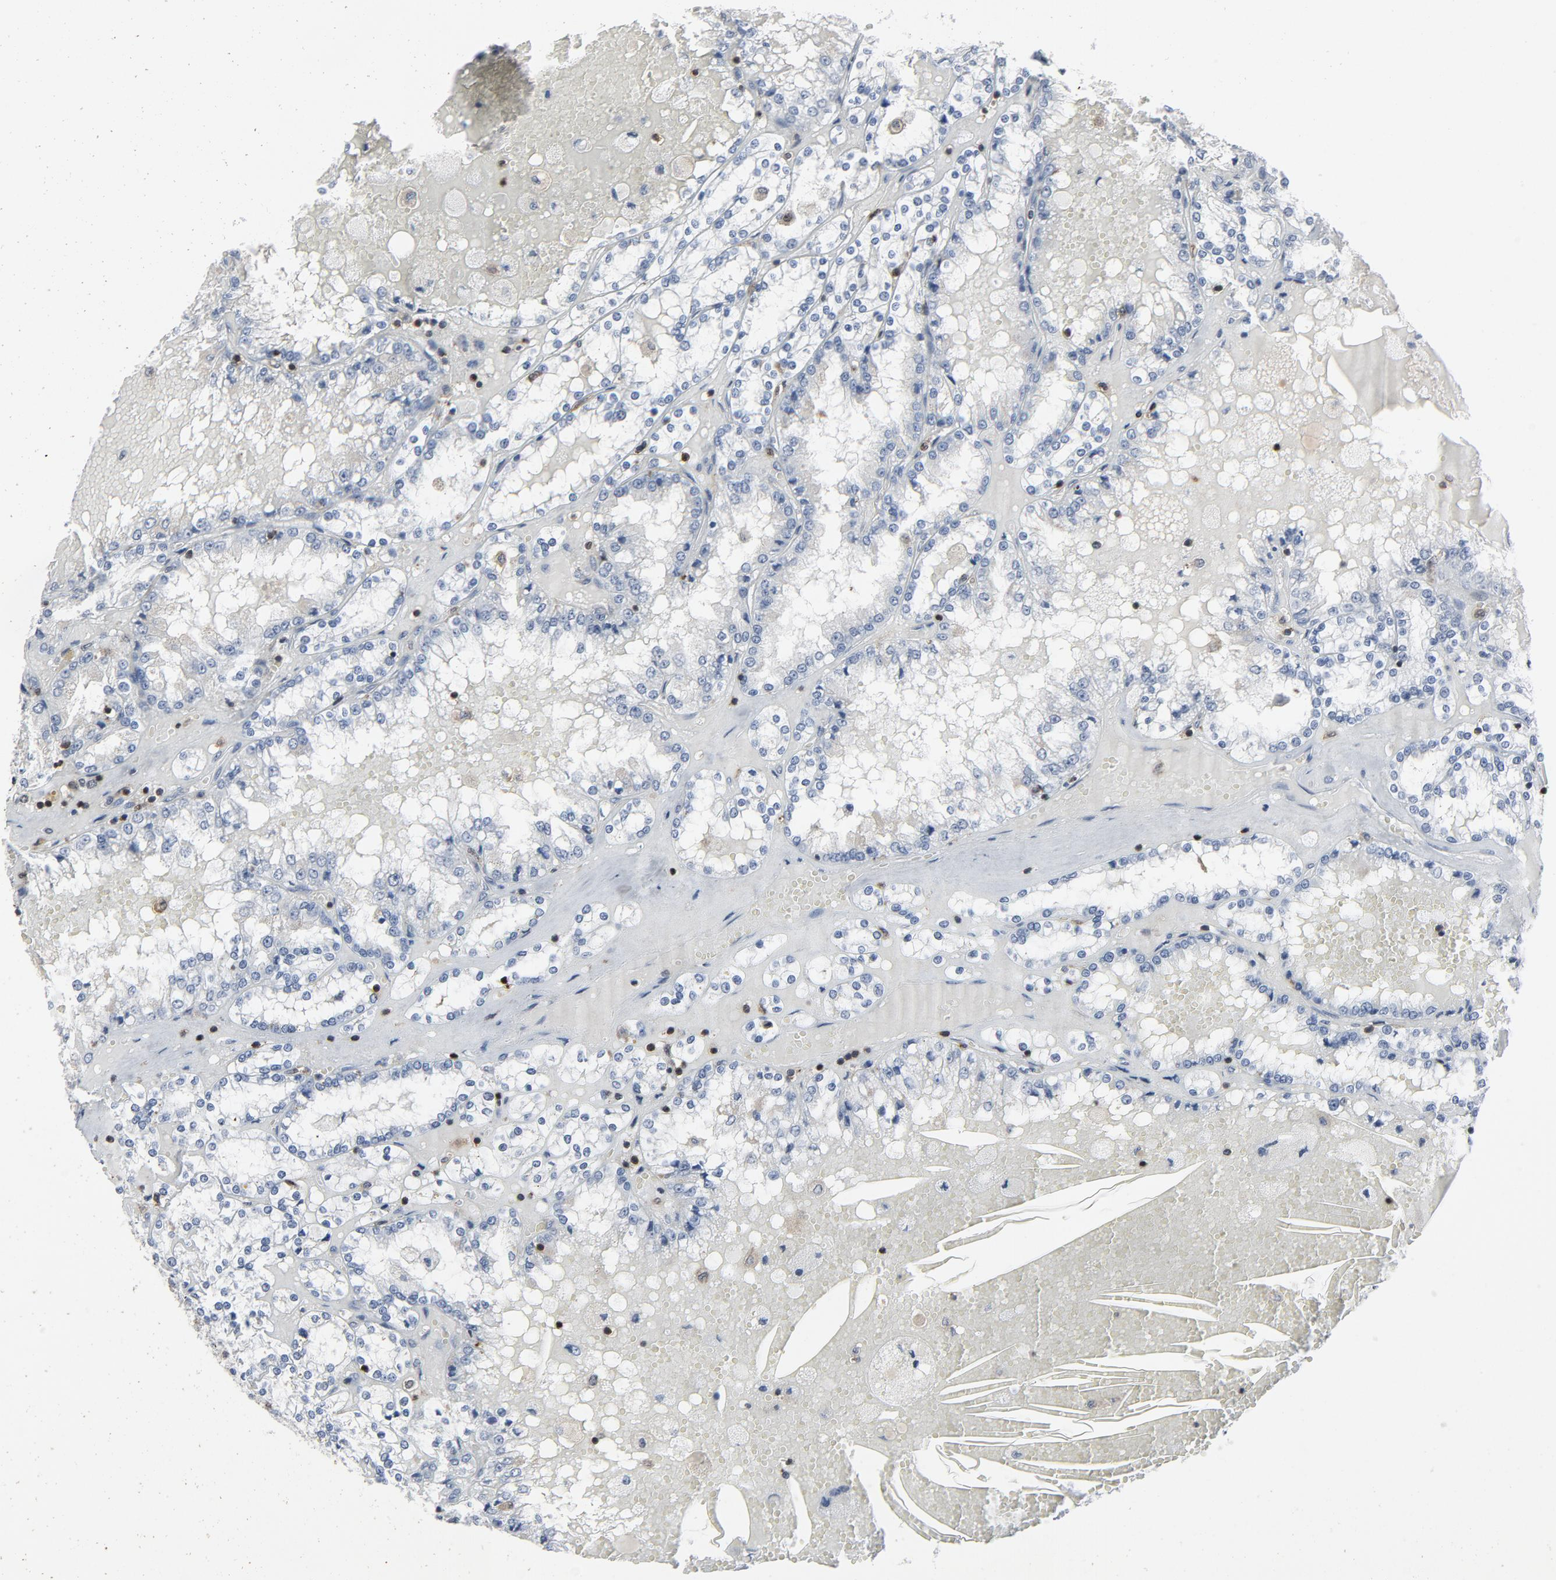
{"staining": {"intensity": "negative", "quantity": "none", "location": "none"}, "tissue": "renal cancer", "cell_type": "Tumor cells", "image_type": "cancer", "snomed": [{"axis": "morphology", "description": "Adenocarcinoma, NOS"}, {"axis": "topography", "description": "Kidney"}], "caption": "This is an IHC photomicrograph of renal cancer (adenocarcinoma). There is no staining in tumor cells.", "gene": "LCP2", "patient": {"sex": "female", "age": 56}}